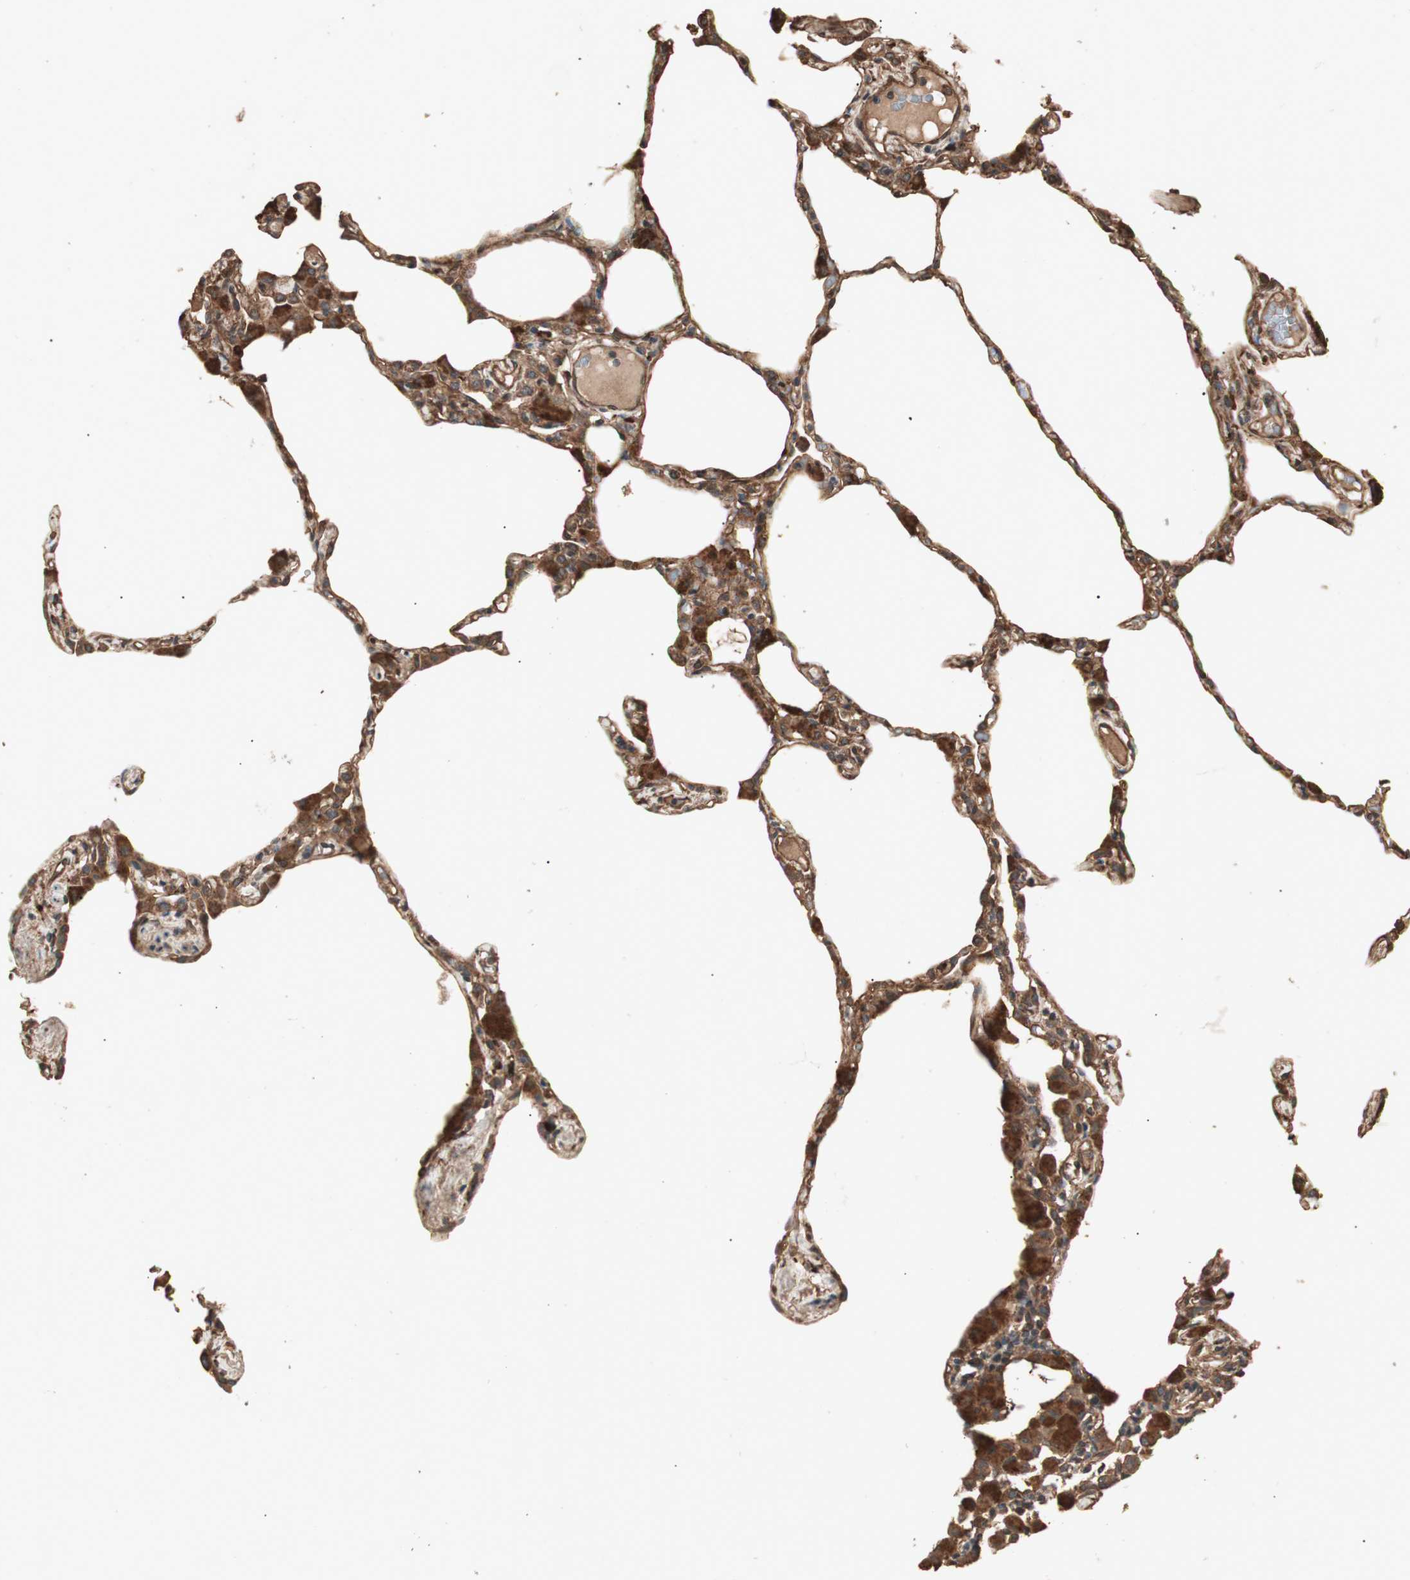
{"staining": {"intensity": "moderate", "quantity": ">75%", "location": "cytoplasmic/membranous"}, "tissue": "lung", "cell_type": "Alveolar cells", "image_type": "normal", "snomed": [{"axis": "morphology", "description": "Normal tissue, NOS"}, {"axis": "topography", "description": "Lung"}], "caption": "A medium amount of moderate cytoplasmic/membranous positivity is identified in about >75% of alveolar cells in benign lung. (DAB = brown stain, brightfield microscopy at high magnification).", "gene": "CCN4", "patient": {"sex": "female", "age": 49}}